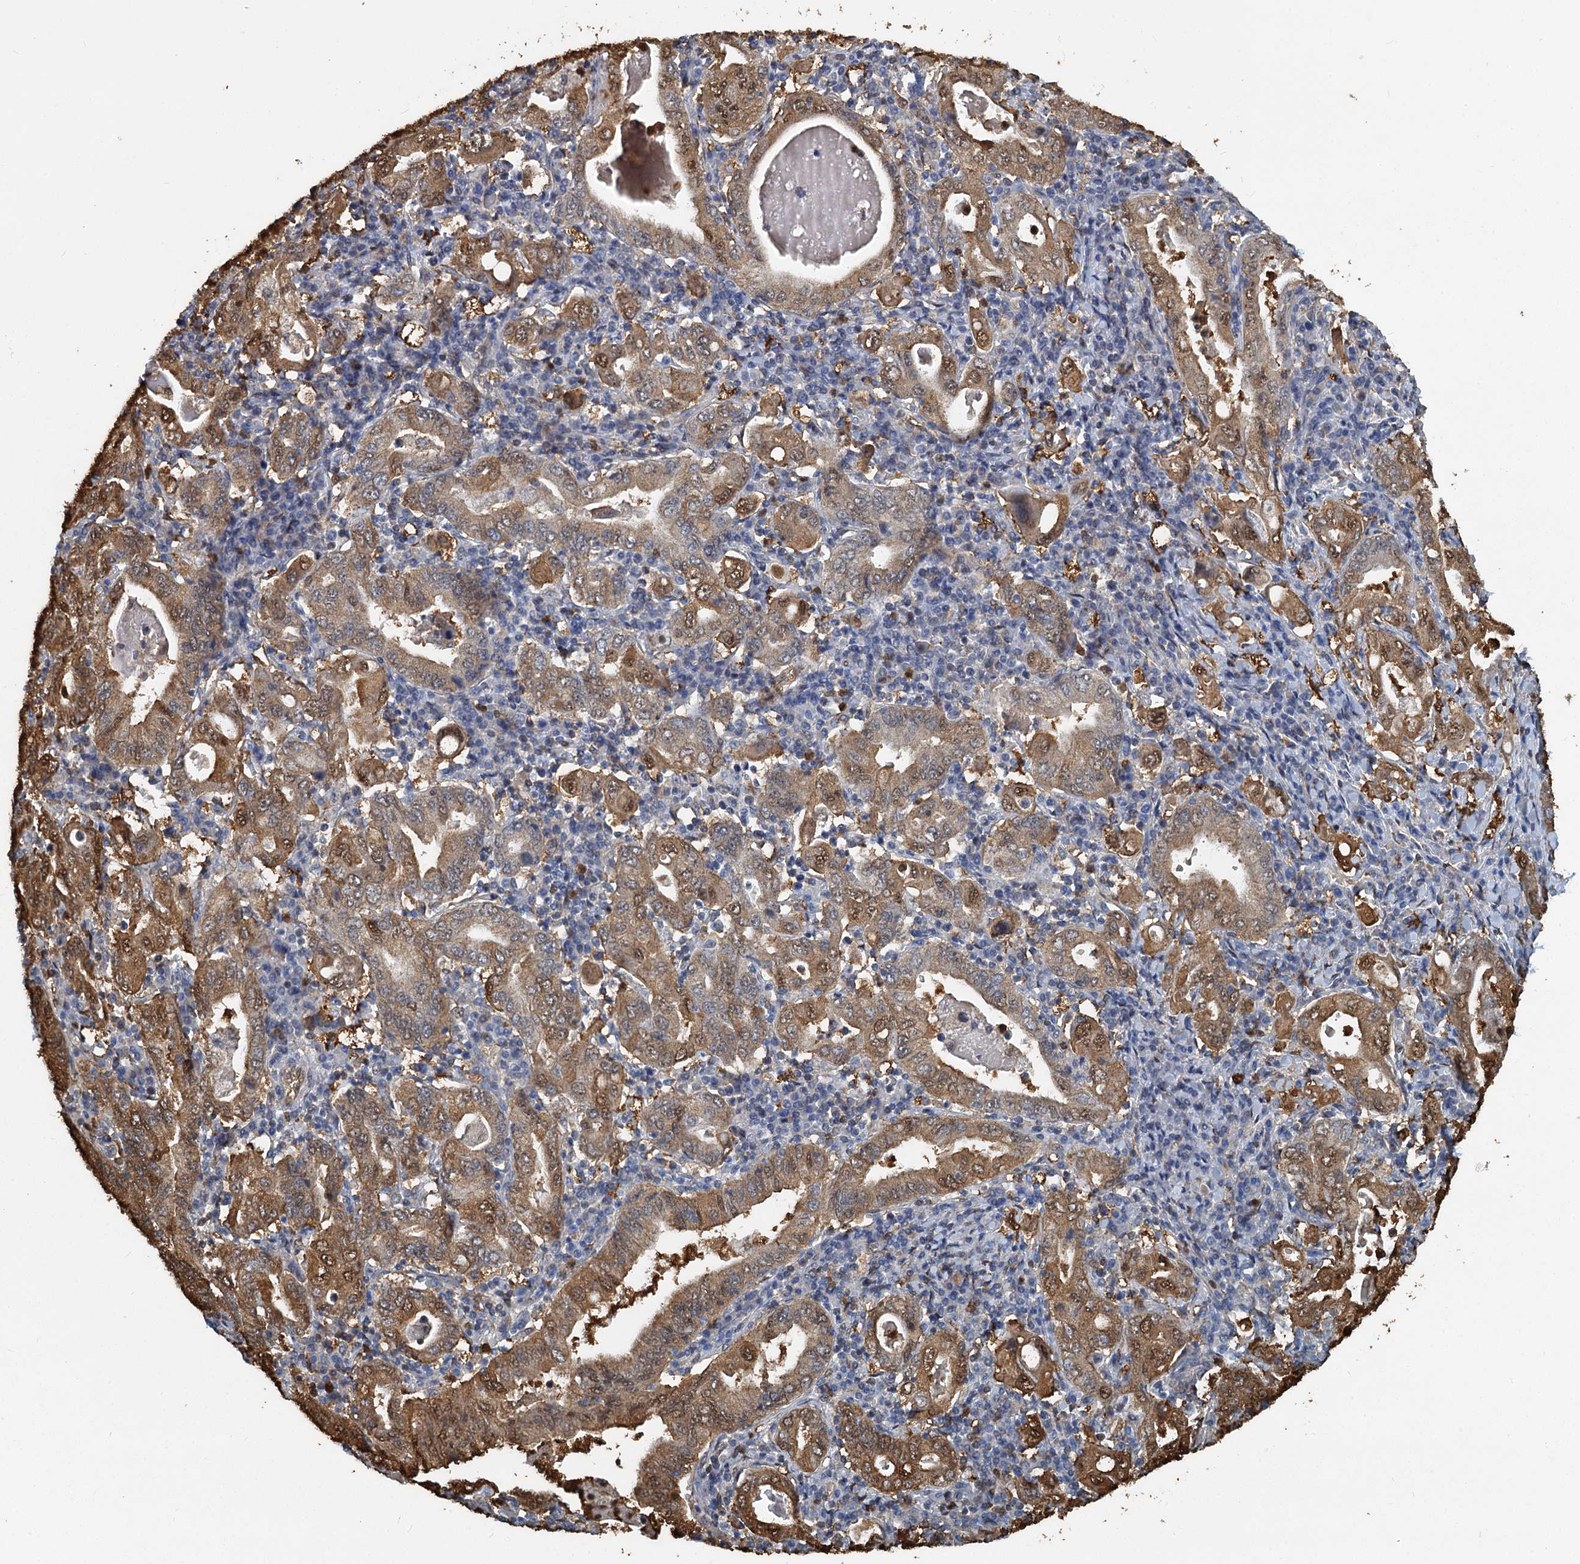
{"staining": {"intensity": "moderate", "quantity": ">75%", "location": "cytoplasmic/membranous,nuclear"}, "tissue": "stomach cancer", "cell_type": "Tumor cells", "image_type": "cancer", "snomed": [{"axis": "morphology", "description": "Normal tissue, NOS"}, {"axis": "morphology", "description": "Adenocarcinoma, NOS"}, {"axis": "topography", "description": "Esophagus"}, {"axis": "topography", "description": "Stomach, upper"}, {"axis": "topography", "description": "Peripheral nerve tissue"}], "caption": "Stomach adenocarcinoma stained with DAB IHC shows medium levels of moderate cytoplasmic/membranous and nuclear staining in approximately >75% of tumor cells. The protein of interest is stained brown, and the nuclei are stained in blue (DAB IHC with brightfield microscopy, high magnification).", "gene": "S100A6", "patient": {"sex": "male", "age": 62}}